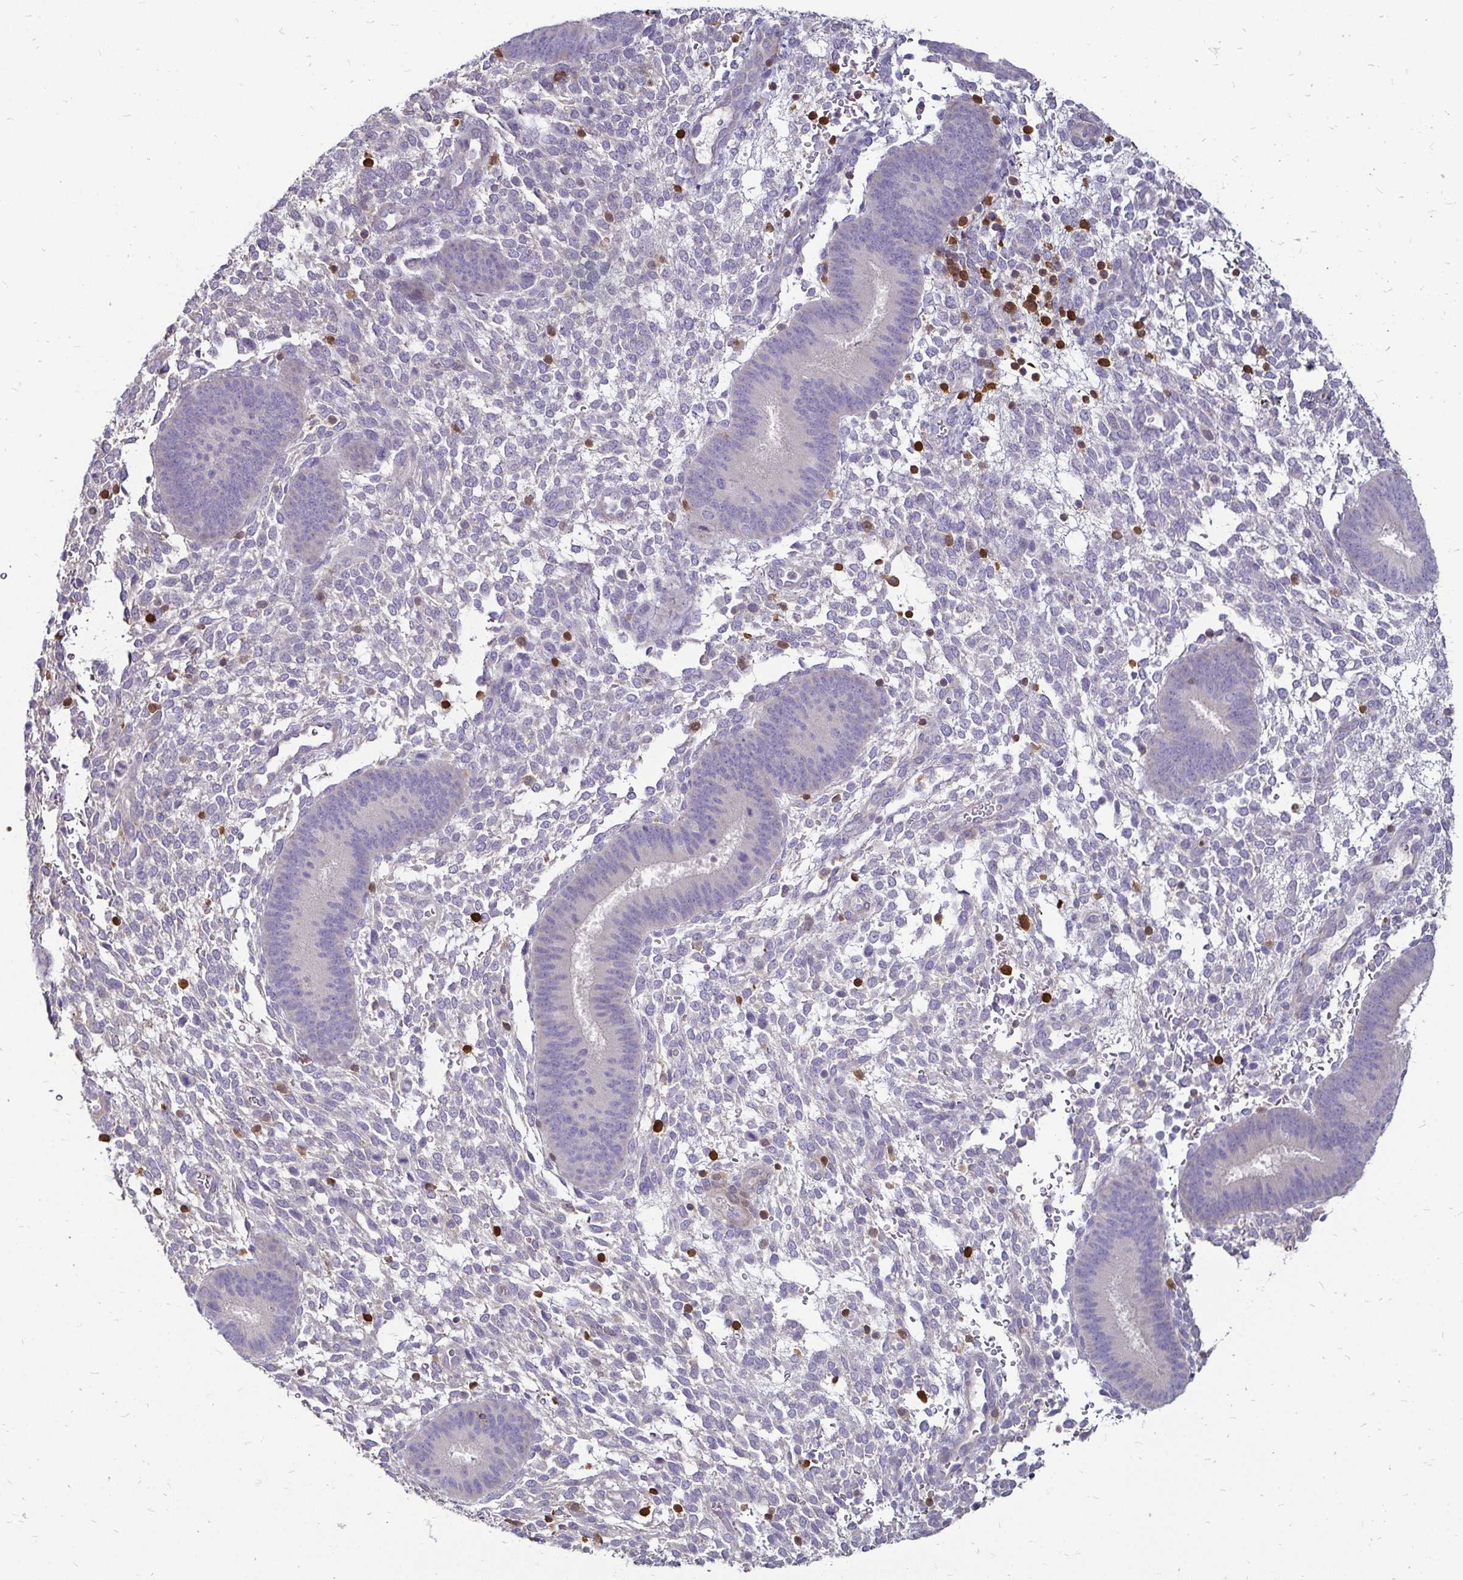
{"staining": {"intensity": "negative", "quantity": "none", "location": "none"}, "tissue": "endometrium", "cell_type": "Cells in endometrial stroma", "image_type": "normal", "snomed": [{"axis": "morphology", "description": "Normal tissue, NOS"}, {"axis": "topography", "description": "Endometrium"}], "caption": "A high-resolution histopathology image shows immunohistochemistry staining of unremarkable endometrium, which reveals no significant positivity in cells in endometrial stroma. (DAB (3,3'-diaminobenzidine) immunohistochemistry (IHC), high magnification).", "gene": "ZFP1", "patient": {"sex": "female", "age": 39}}